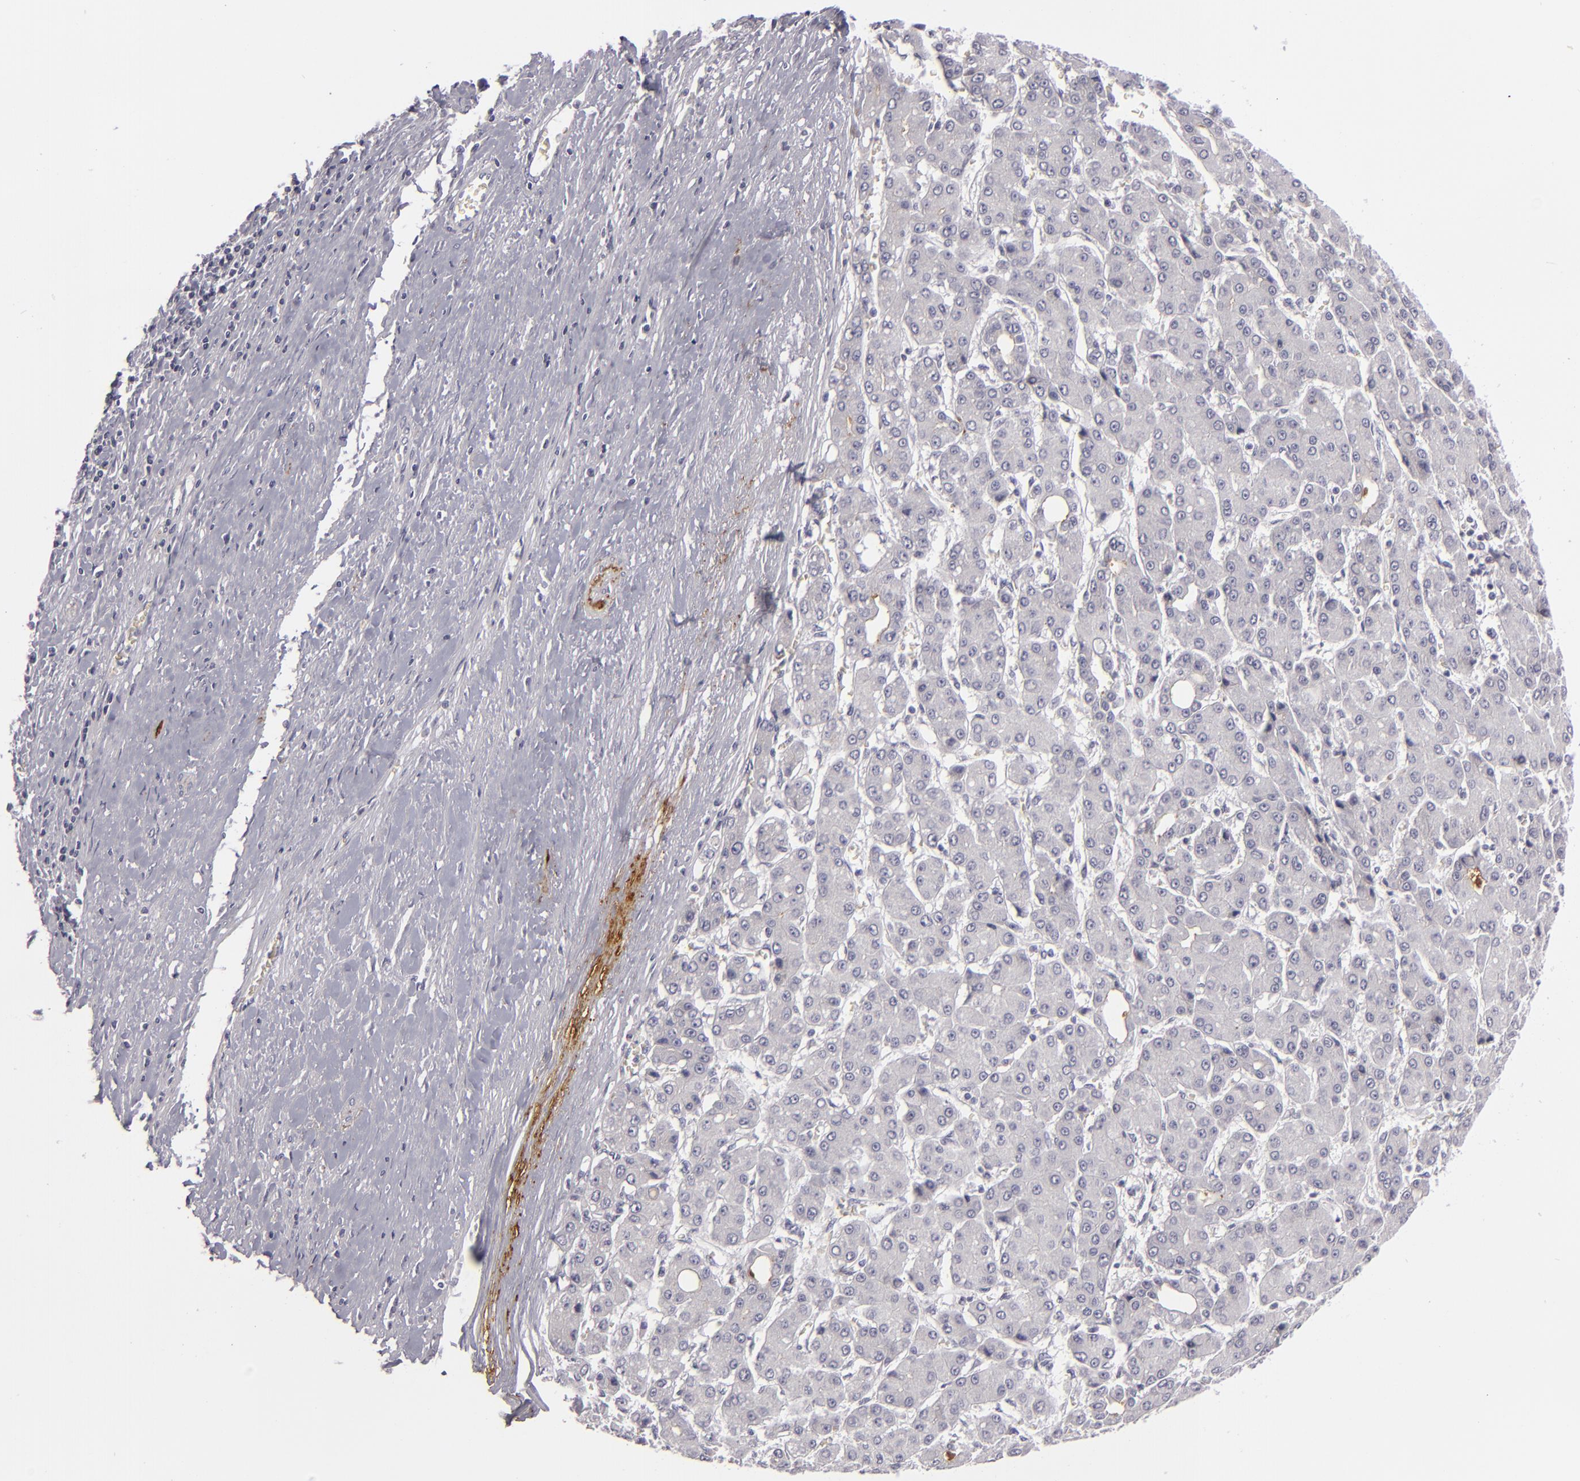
{"staining": {"intensity": "negative", "quantity": "none", "location": "none"}, "tissue": "liver cancer", "cell_type": "Tumor cells", "image_type": "cancer", "snomed": [{"axis": "morphology", "description": "Carcinoma, Hepatocellular, NOS"}, {"axis": "topography", "description": "Liver"}], "caption": "Immunohistochemistry (IHC) histopathology image of liver hepatocellular carcinoma stained for a protein (brown), which shows no staining in tumor cells.", "gene": "C9", "patient": {"sex": "male", "age": 69}}